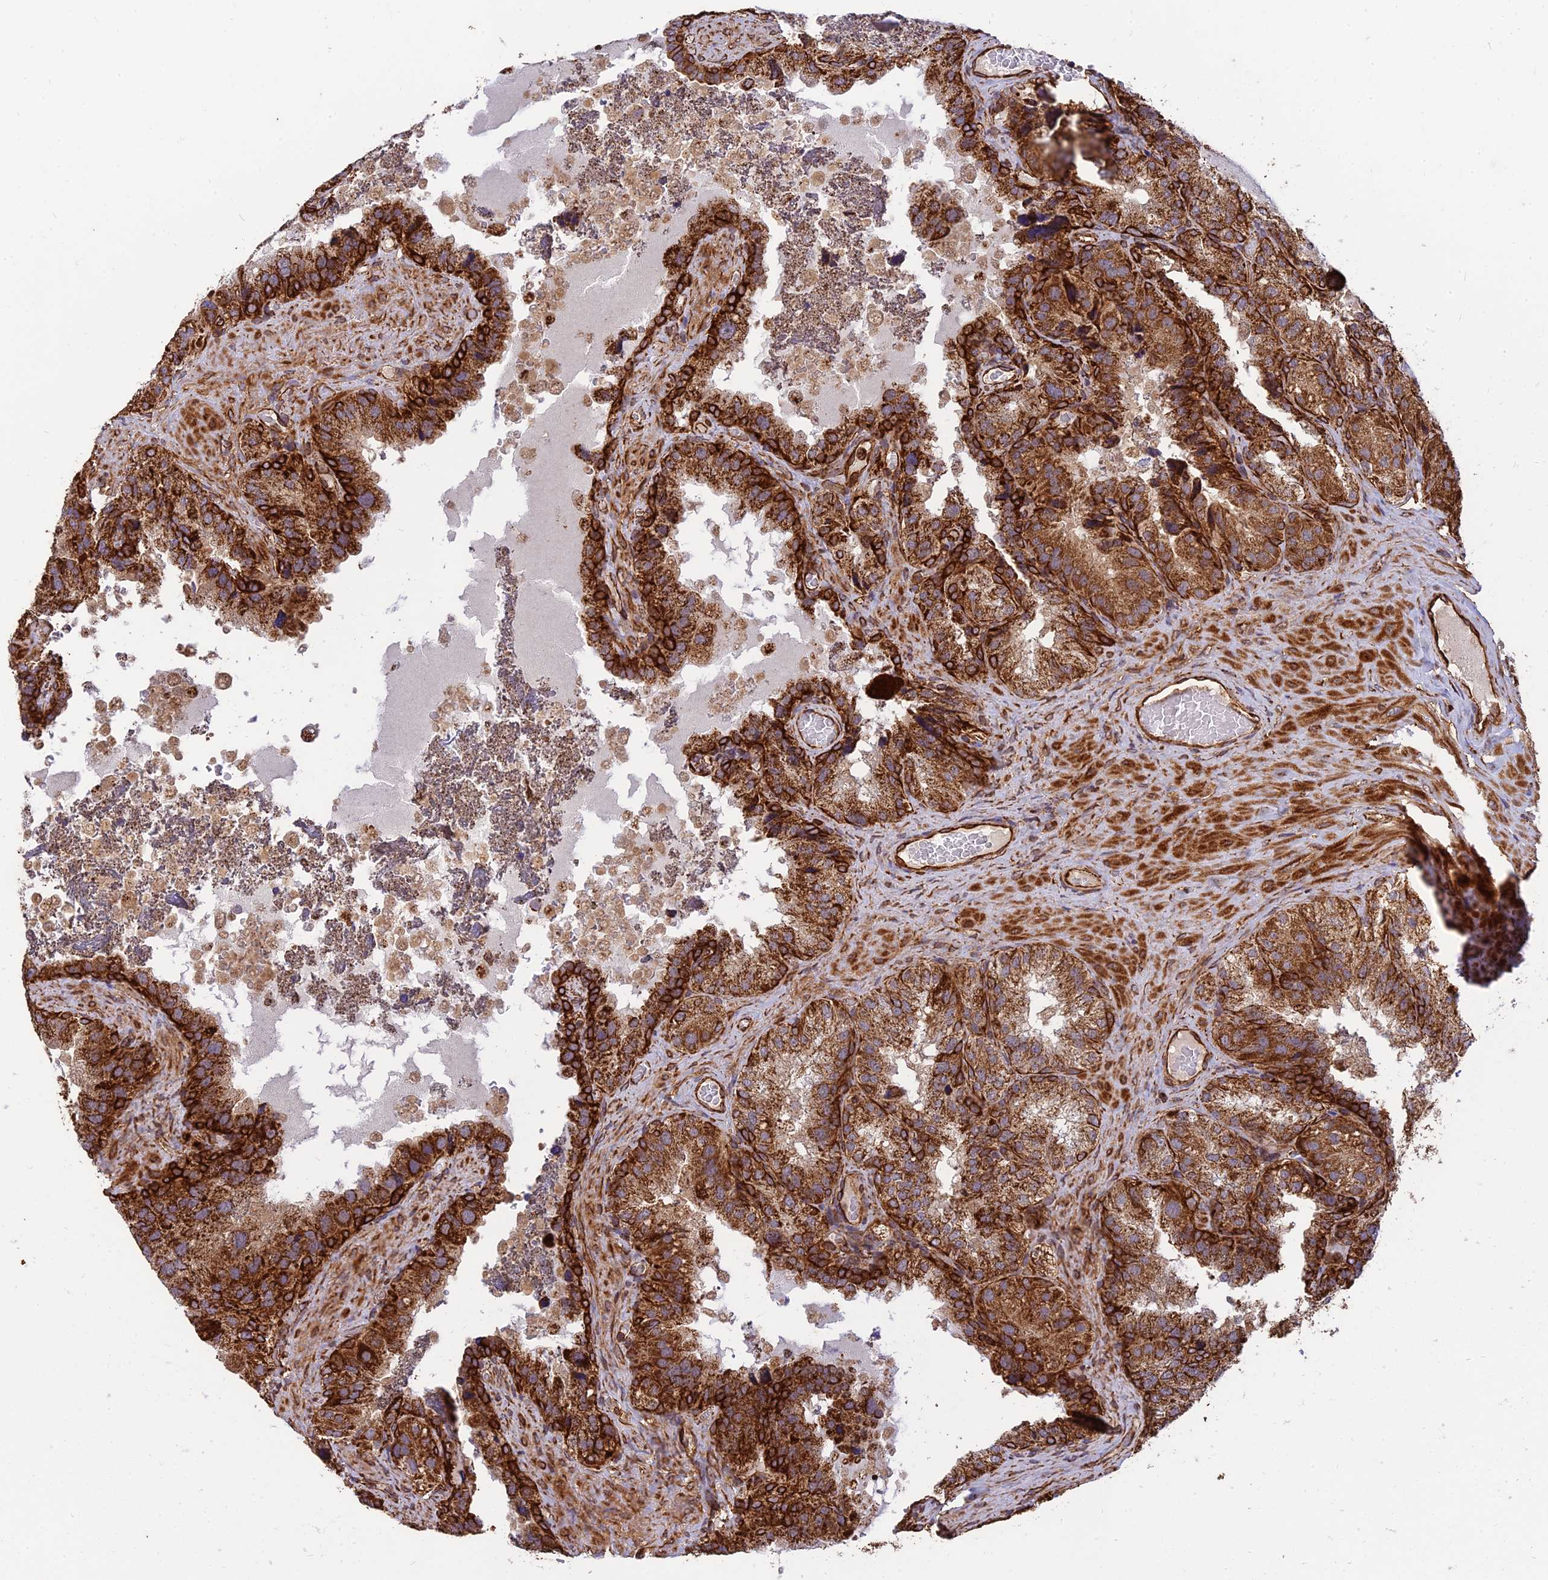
{"staining": {"intensity": "strong", "quantity": ">75%", "location": "cytoplasmic/membranous"}, "tissue": "seminal vesicle", "cell_type": "Glandular cells", "image_type": "normal", "snomed": [{"axis": "morphology", "description": "Normal tissue, NOS"}, {"axis": "topography", "description": "Seminal veicle"}], "caption": "This micrograph shows immunohistochemistry staining of normal seminal vesicle, with high strong cytoplasmic/membranous expression in approximately >75% of glandular cells.", "gene": "DSTYK", "patient": {"sex": "male", "age": 58}}